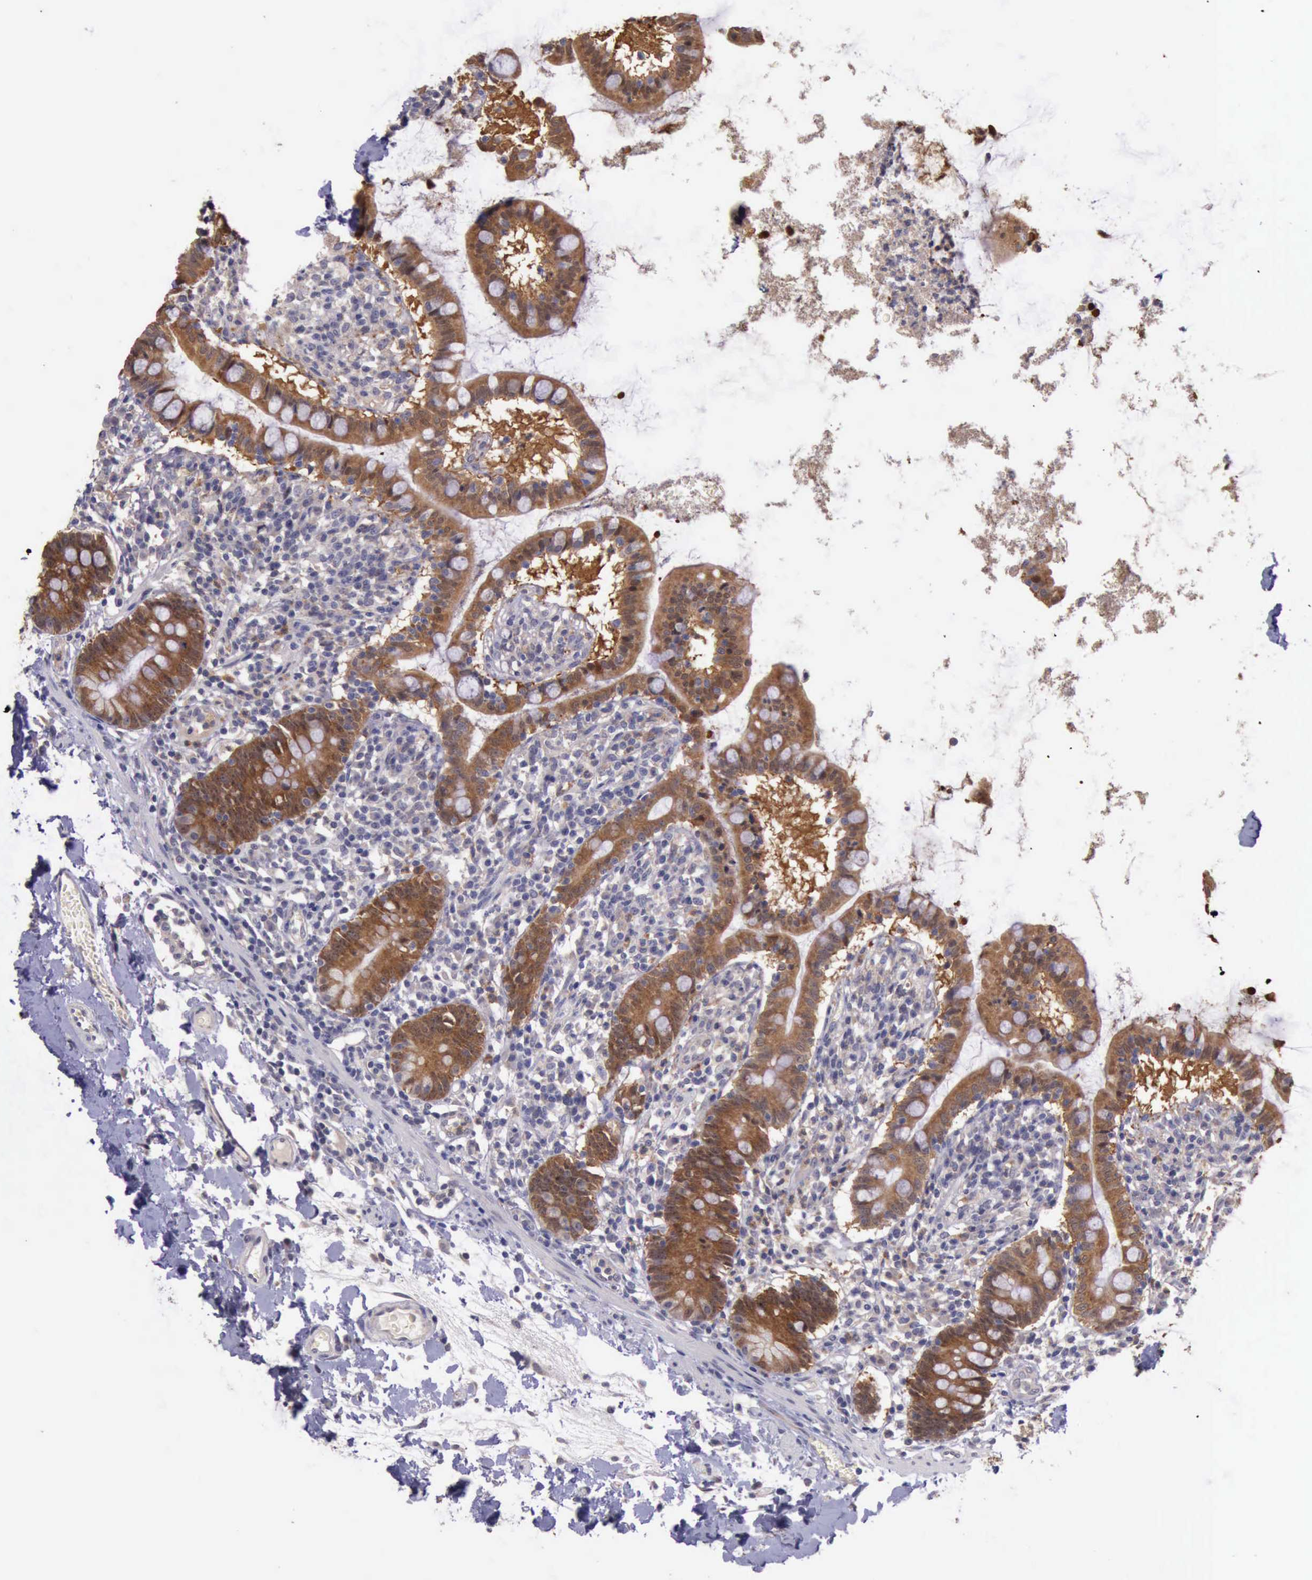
{"staining": {"intensity": "strong", "quantity": ">75%", "location": "cytoplasmic/membranous"}, "tissue": "small intestine", "cell_type": "Glandular cells", "image_type": "normal", "snomed": [{"axis": "morphology", "description": "Normal tissue, NOS"}, {"axis": "topography", "description": "Small intestine"}], "caption": "Protein positivity by immunohistochemistry (IHC) reveals strong cytoplasmic/membranous expression in about >75% of glandular cells in benign small intestine.", "gene": "PLEK2", "patient": {"sex": "female", "age": 61}}